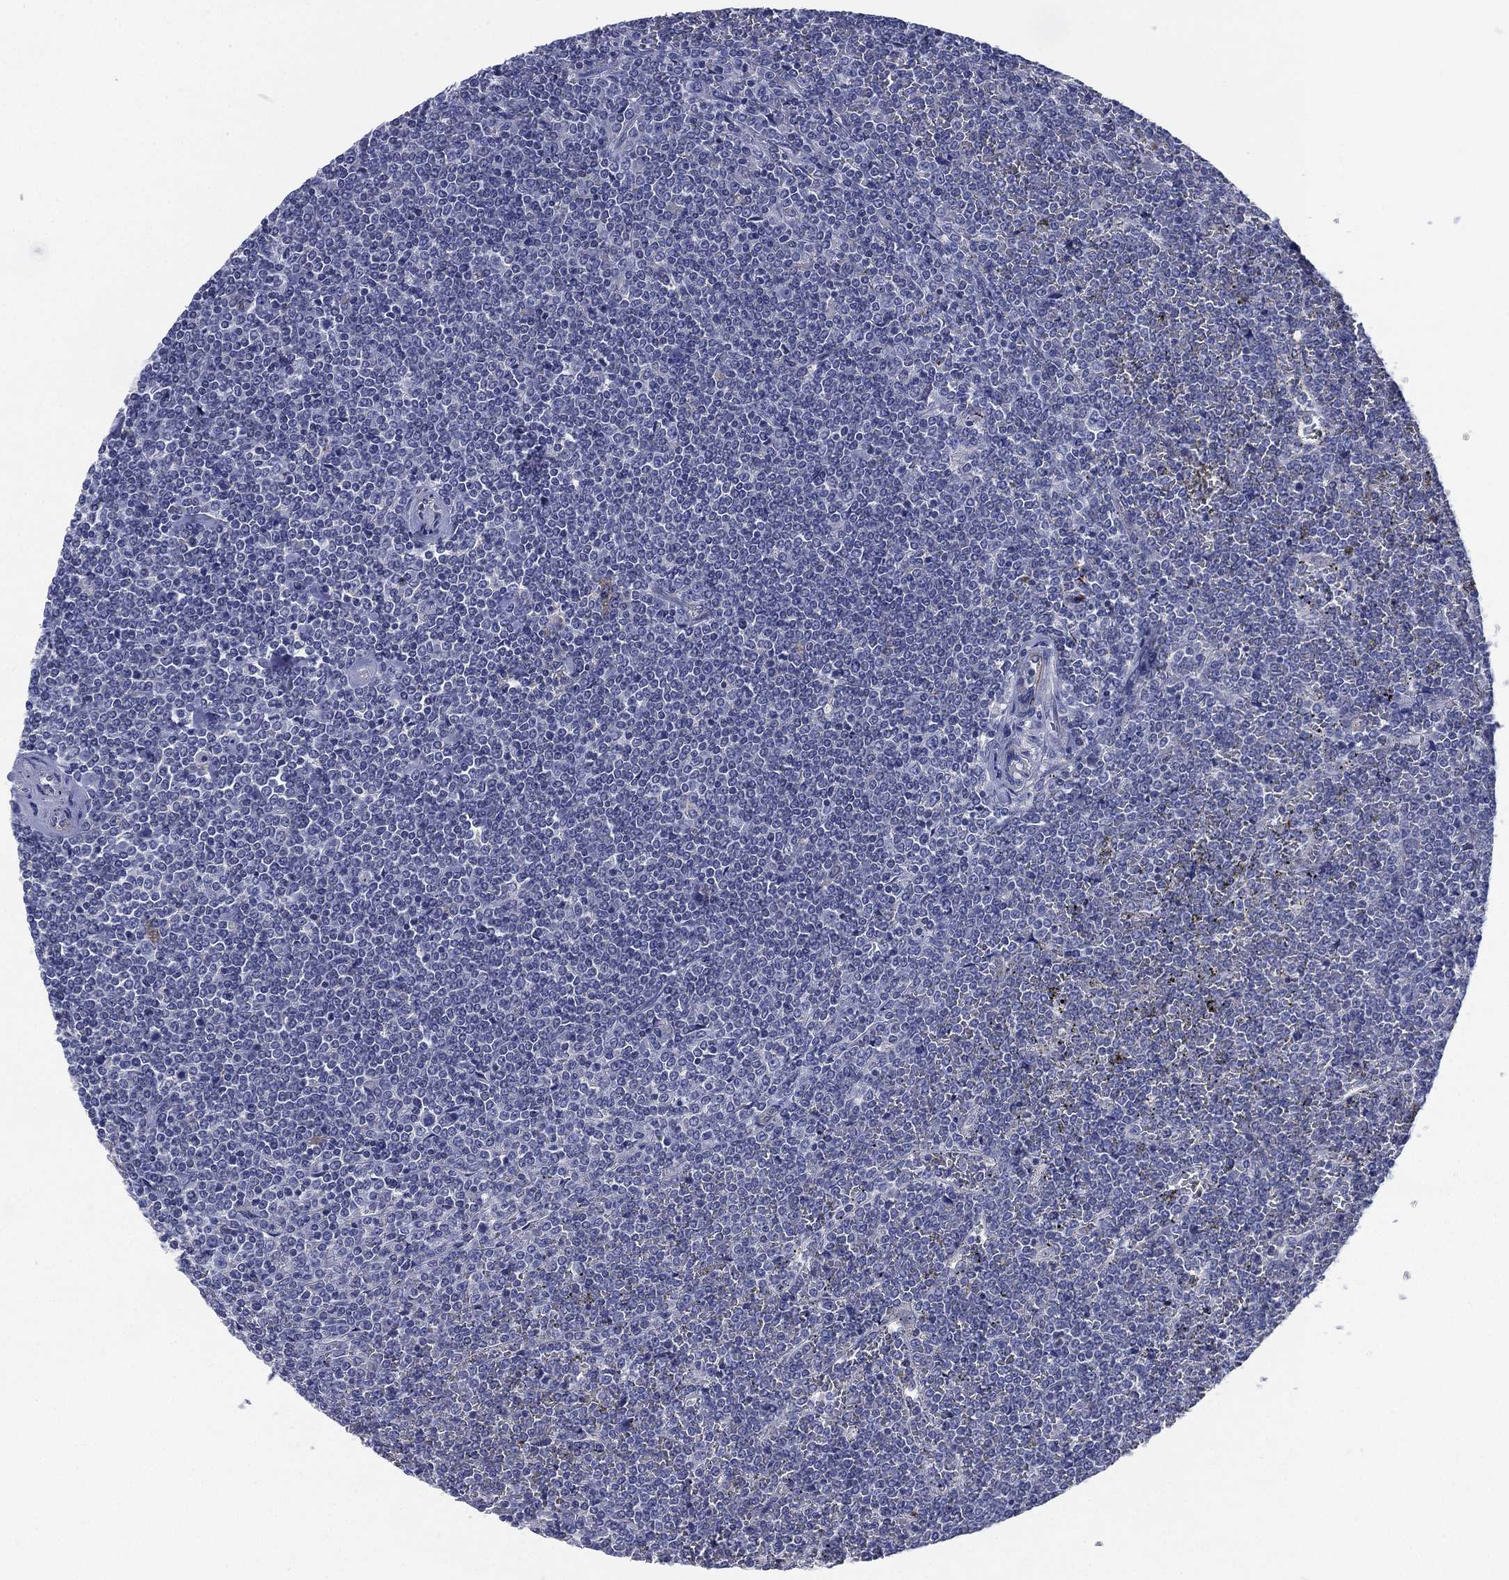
{"staining": {"intensity": "negative", "quantity": "none", "location": "none"}, "tissue": "lymphoma", "cell_type": "Tumor cells", "image_type": "cancer", "snomed": [{"axis": "morphology", "description": "Malignant lymphoma, non-Hodgkin's type, Low grade"}, {"axis": "topography", "description": "Spleen"}], "caption": "An immunohistochemistry (IHC) histopathology image of lymphoma is shown. There is no staining in tumor cells of lymphoma. (Brightfield microscopy of DAB (3,3'-diaminobenzidine) immunohistochemistry (IHC) at high magnification).", "gene": "C5orf46", "patient": {"sex": "female", "age": 19}}